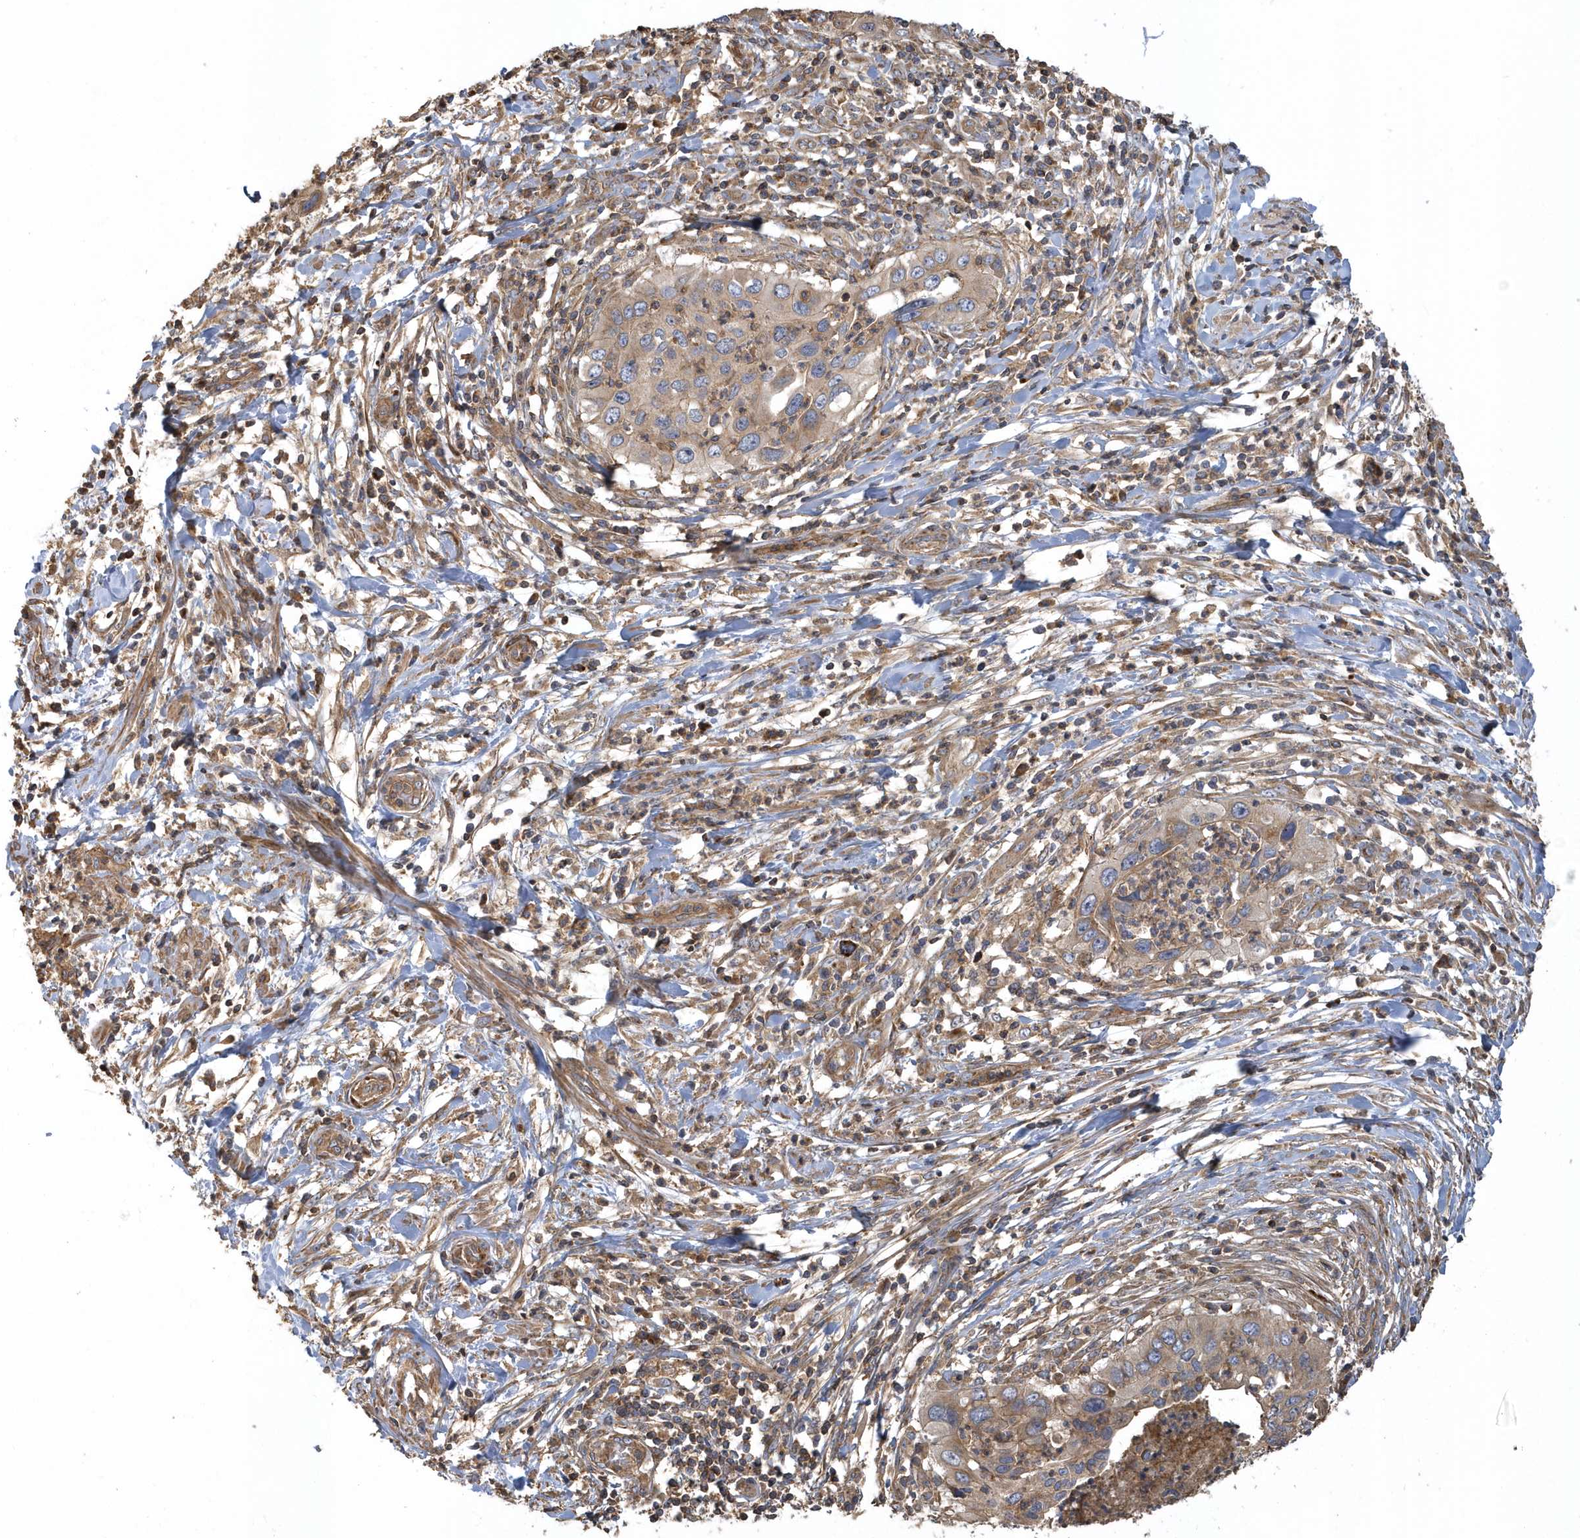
{"staining": {"intensity": "weak", "quantity": ">75%", "location": "cytoplasmic/membranous"}, "tissue": "cervical cancer", "cell_type": "Tumor cells", "image_type": "cancer", "snomed": [{"axis": "morphology", "description": "Squamous cell carcinoma, NOS"}, {"axis": "topography", "description": "Cervix"}], "caption": "An immunohistochemistry image of tumor tissue is shown. Protein staining in brown shows weak cytoplasmic/membranous positivity in cervical cancer within tumor cells.", "gene": "TRAIP", "patient": {"sex": "female", "age": 38}}